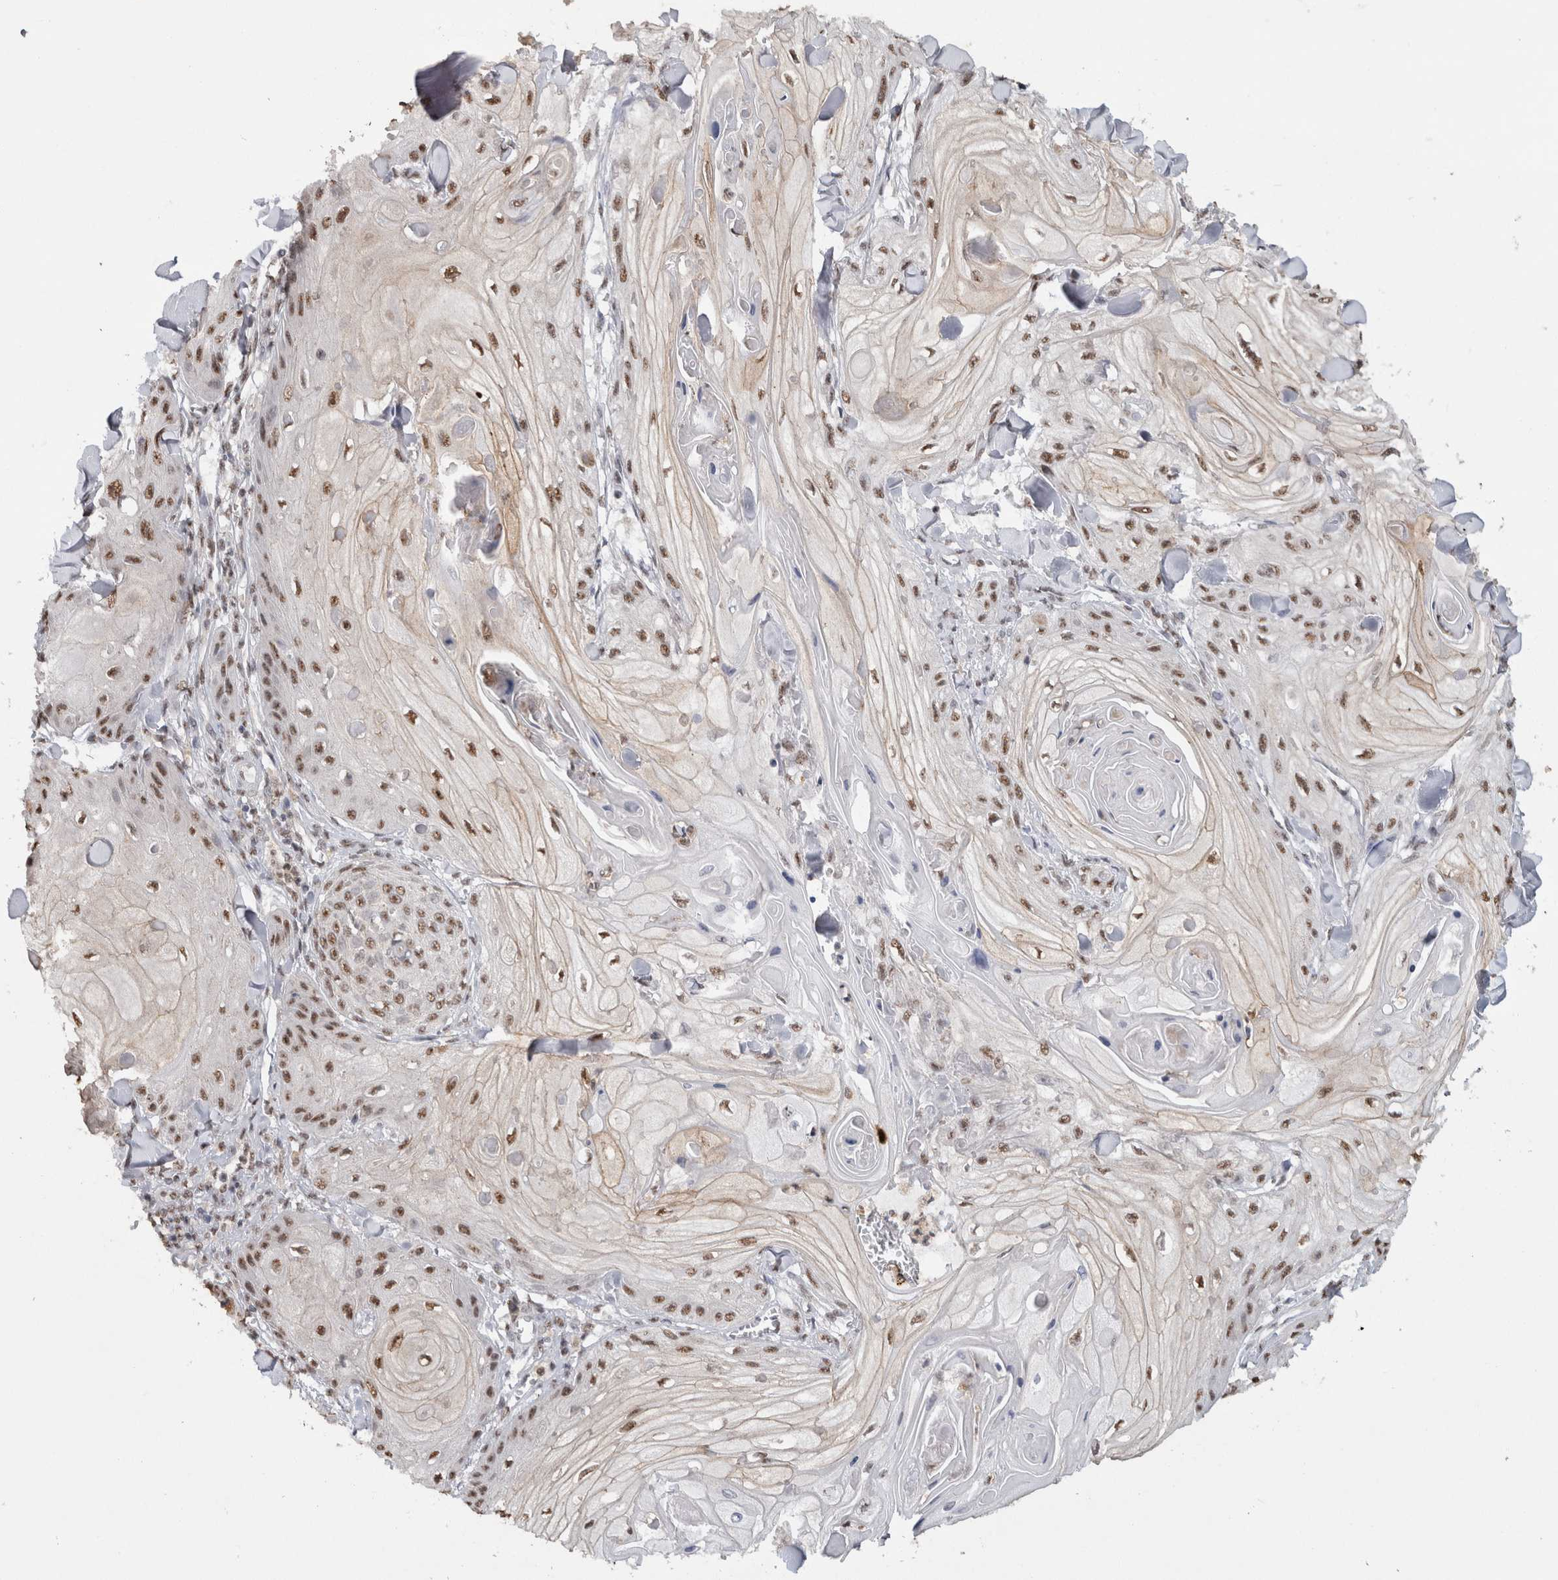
{"staining": {"intensity": "moderate", "quantity": ">75%", "location": "nuclear"}, "tissue": "skin cancer", "cell_type": "Tumor cells", "image_type": "cancer", "snomed": [{"axis": "morphology", "description": "Squamous cell carcinoma, NOS"}, {"axis": "topography", "description": "Skin"}], "caption": "Immunohistochemistry of human skin cancer (squamous cell carcinoma) reveals medium levels of moderate nuclear staining in about >75% of tumor cells. The staining is performed using DAB (3,3'-diaminobenzidine) brown chromogen to label protein expression. The nuclei are counter-stained blue using hematoxylin.", "gene": "RPS6KA2", "patient": {"sex": "male", "age": 74}}